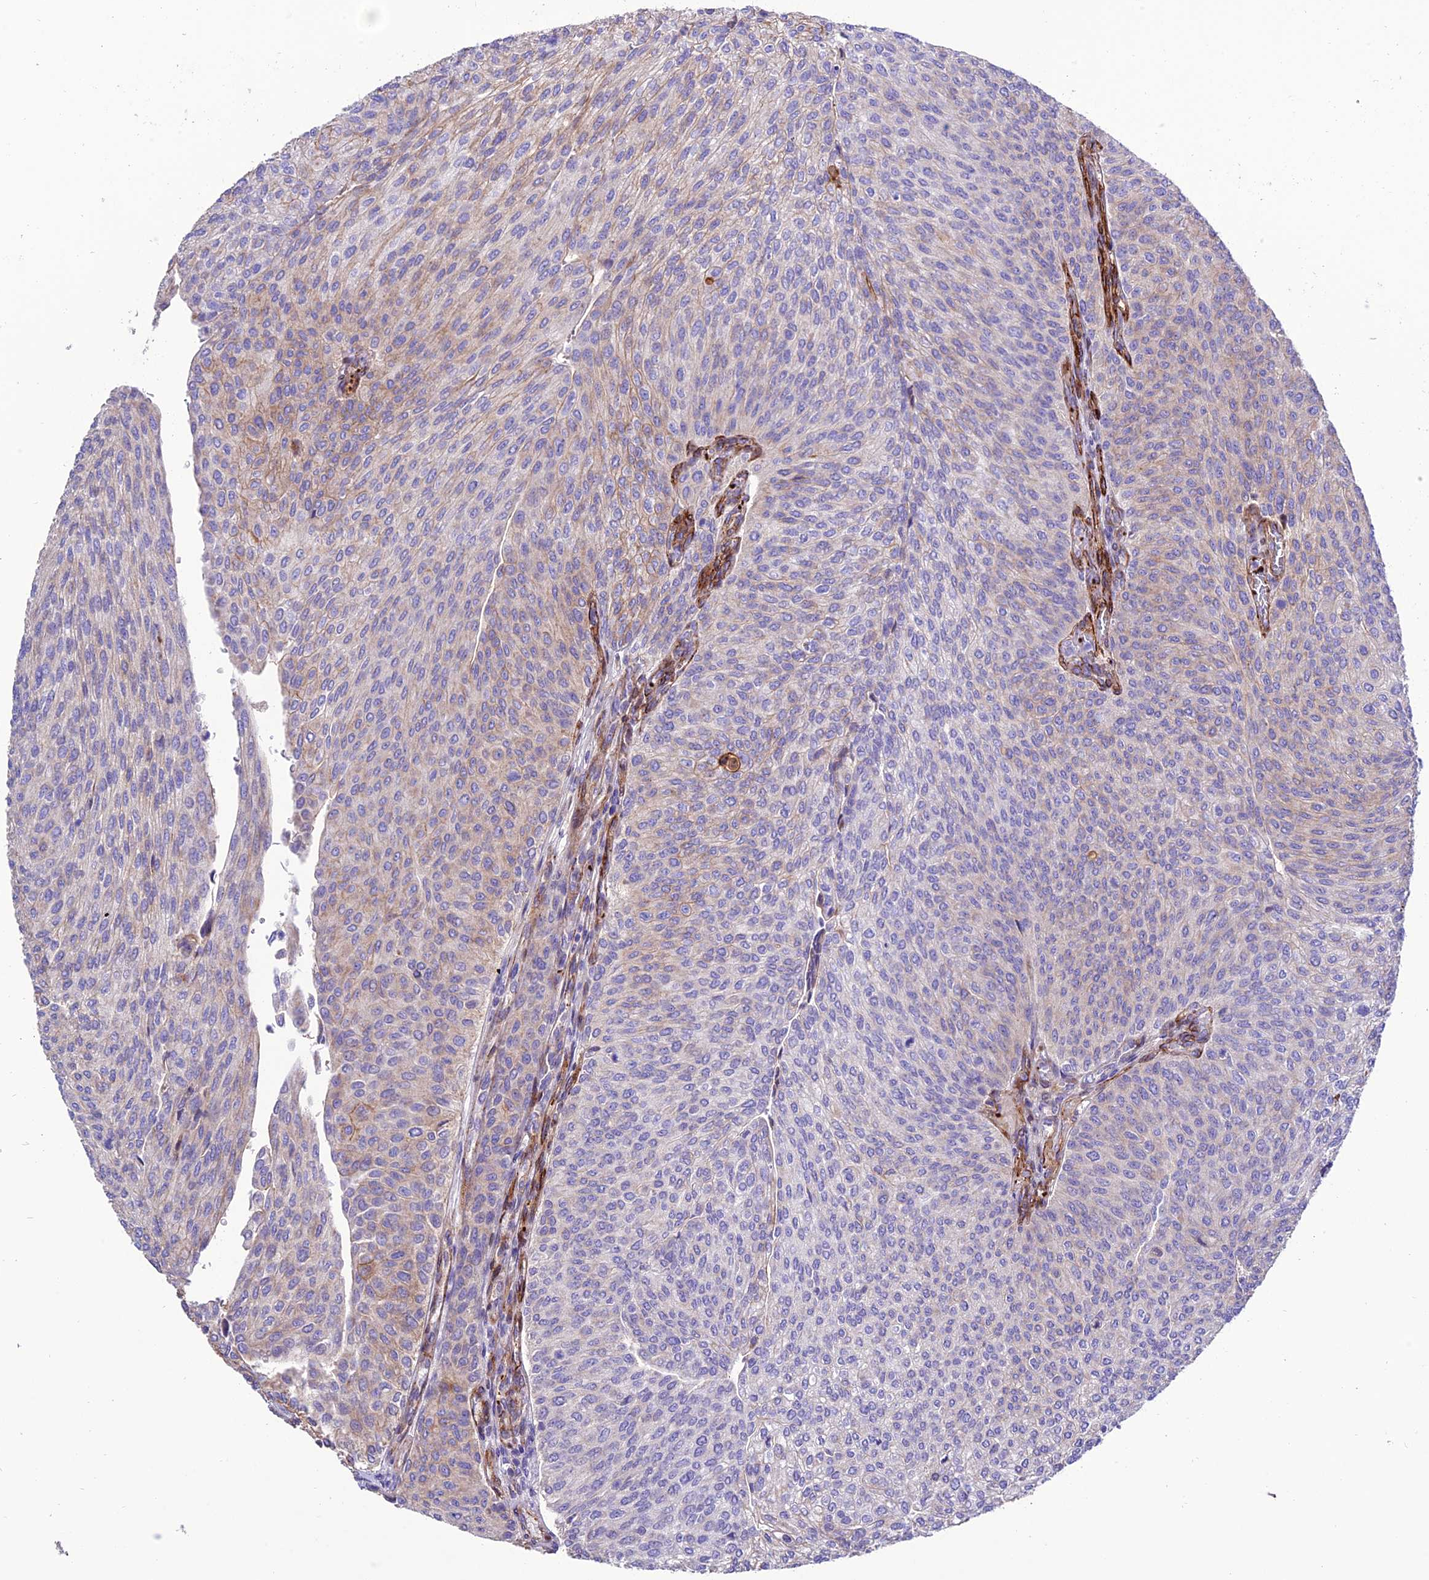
{"staining": {"intensity": "weak", "quantity": "25%-75%", "location": "cytoplasmic/membranous"}, "tissue": "urothelial cancer", "cell_type": "Tumor cells", "image_type": "cancer", "snomed": [{"axis": "morphology", "description": "Urothelial carcinoma, High grade"}, {"axis": "topography", "description": "Urinary bladder"}], "caption": "Protein expression analysis of human urothelial carcinoma (high-grade) reveals weak cytoplasmic/membranous positivity in approximately 25%-75% of tumor cells. (DAB (3,3'-diaminobenzidine) = brown stain, brightfield microscopy at high magnification).", "gene": "REX1BD", "patient": {"sex": "female", "age": 79}}